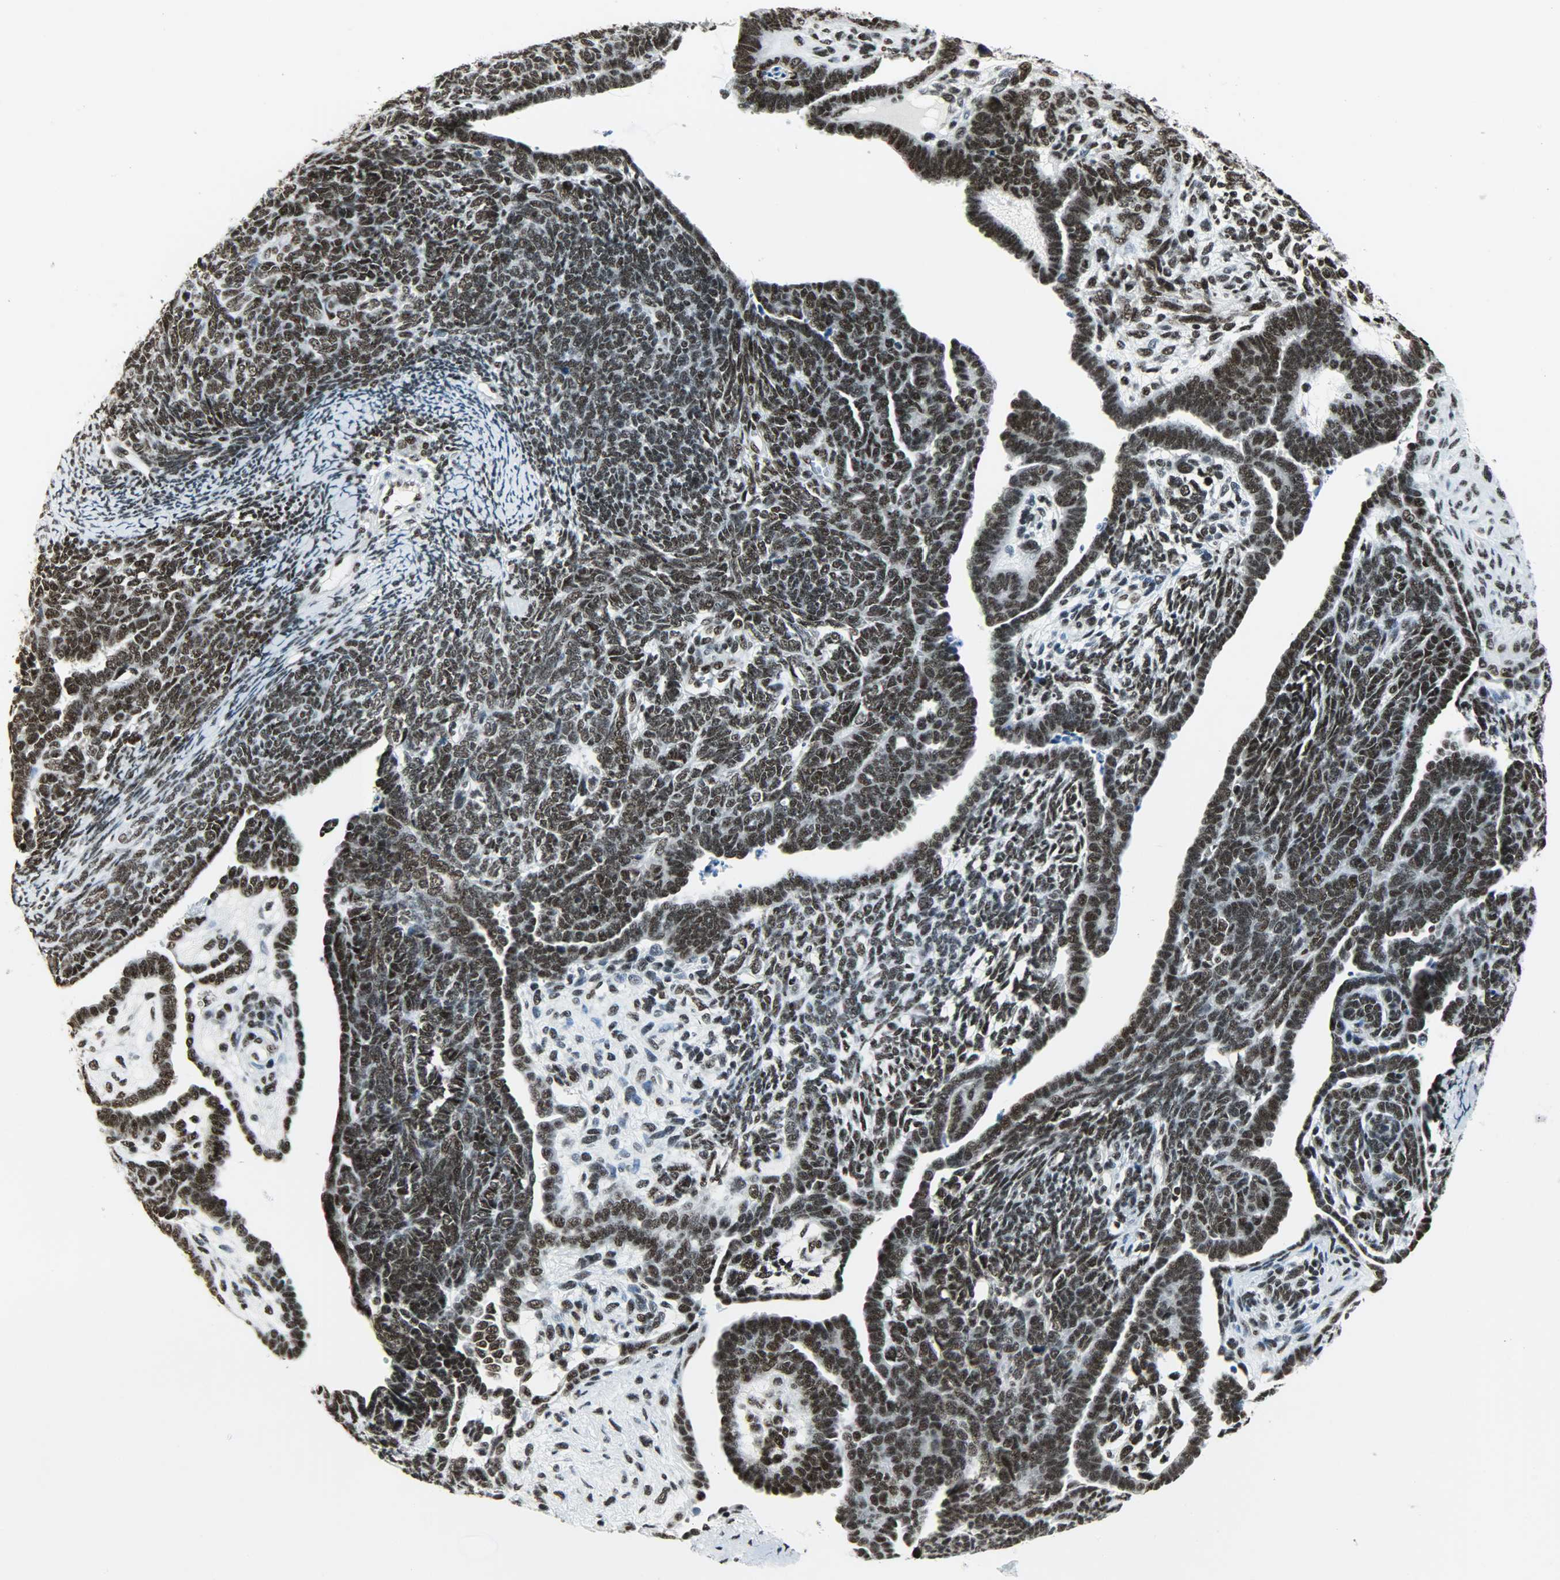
{"staining": {"intensity": "strong", "quantity": ">75%", "location": "nuclear"}, "tissue": "endometrial cancer", "cell_type": "Tumor cells", "image_type": "cancer", "snomed": [{"axis": "morphology", "description": "Neoplasm, malignant, NOS"}, {"axis": "topography", "description": "Endometrium"}], "caption": "Brown immunohistochemical staining in human endometrial neoplasm (malignant) exhibits strong nuclear positivity in approximately >75% of tumor cells.", "gene": "SNRPA", "patient": {"sex": "female", "age": 74}}